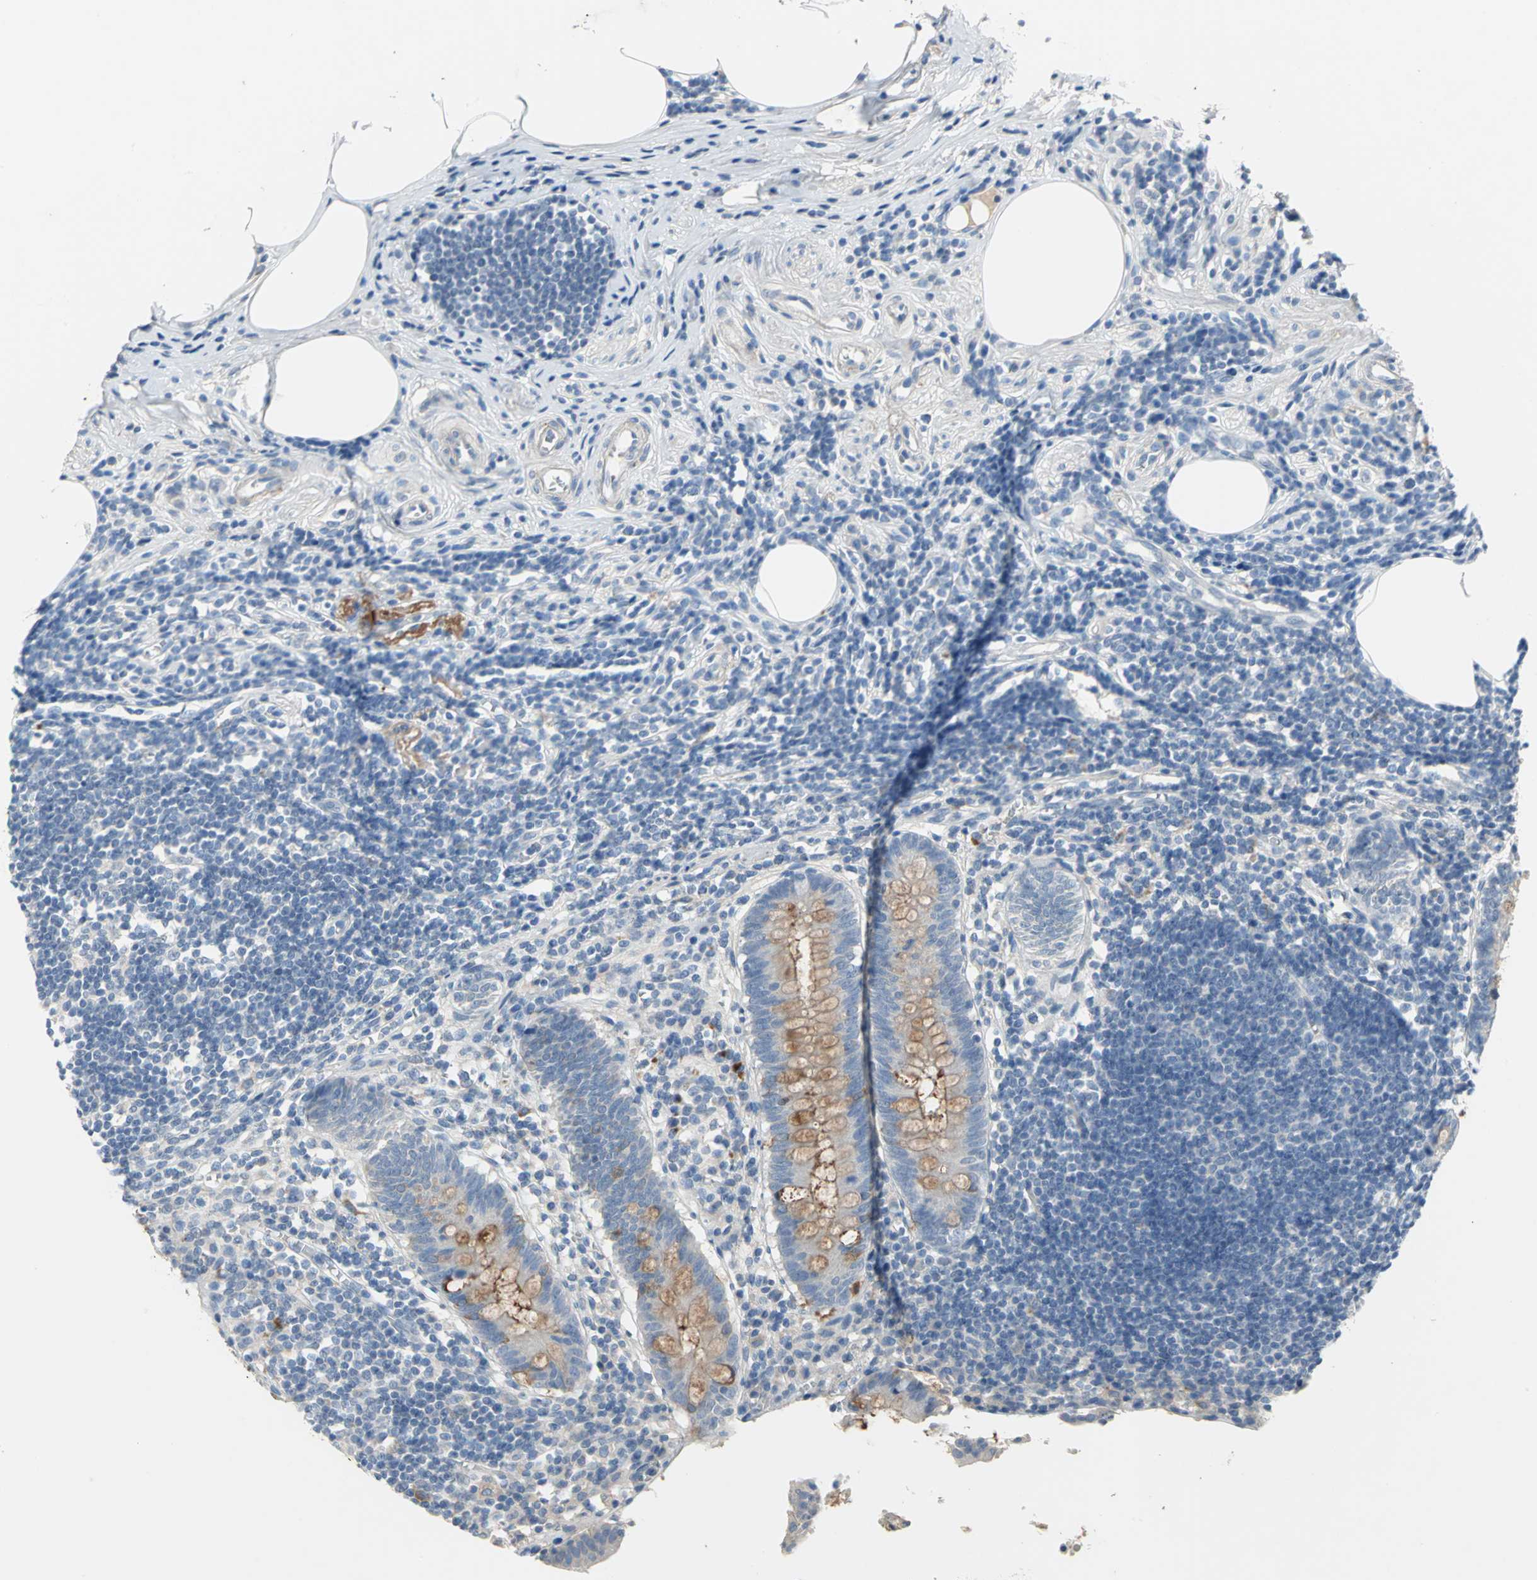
{"staining": {"intensity": "moderate", "quantity": ">75%", "location": "cytoplasmic/membranous"}, "tissue": "appendix", "cell_type": "Glandular cells", "image_type": "normal", "snomed": [{"axis": "morphology", "description": "Normal tissue, NOS"}, {"axis": "topography", "description": "Appendix"}], "caption": "Protein expression analysis of unremarkable appendix exhibits moderate cytoplasmic/membranous staining in about >75% of glandular cells. (DAB (3,3'-diaminobenzidine) IHC with brightfield microscopy, high magnification).", "gene": "PTGDS", "patient": {"sex": "female", "age": 50}}